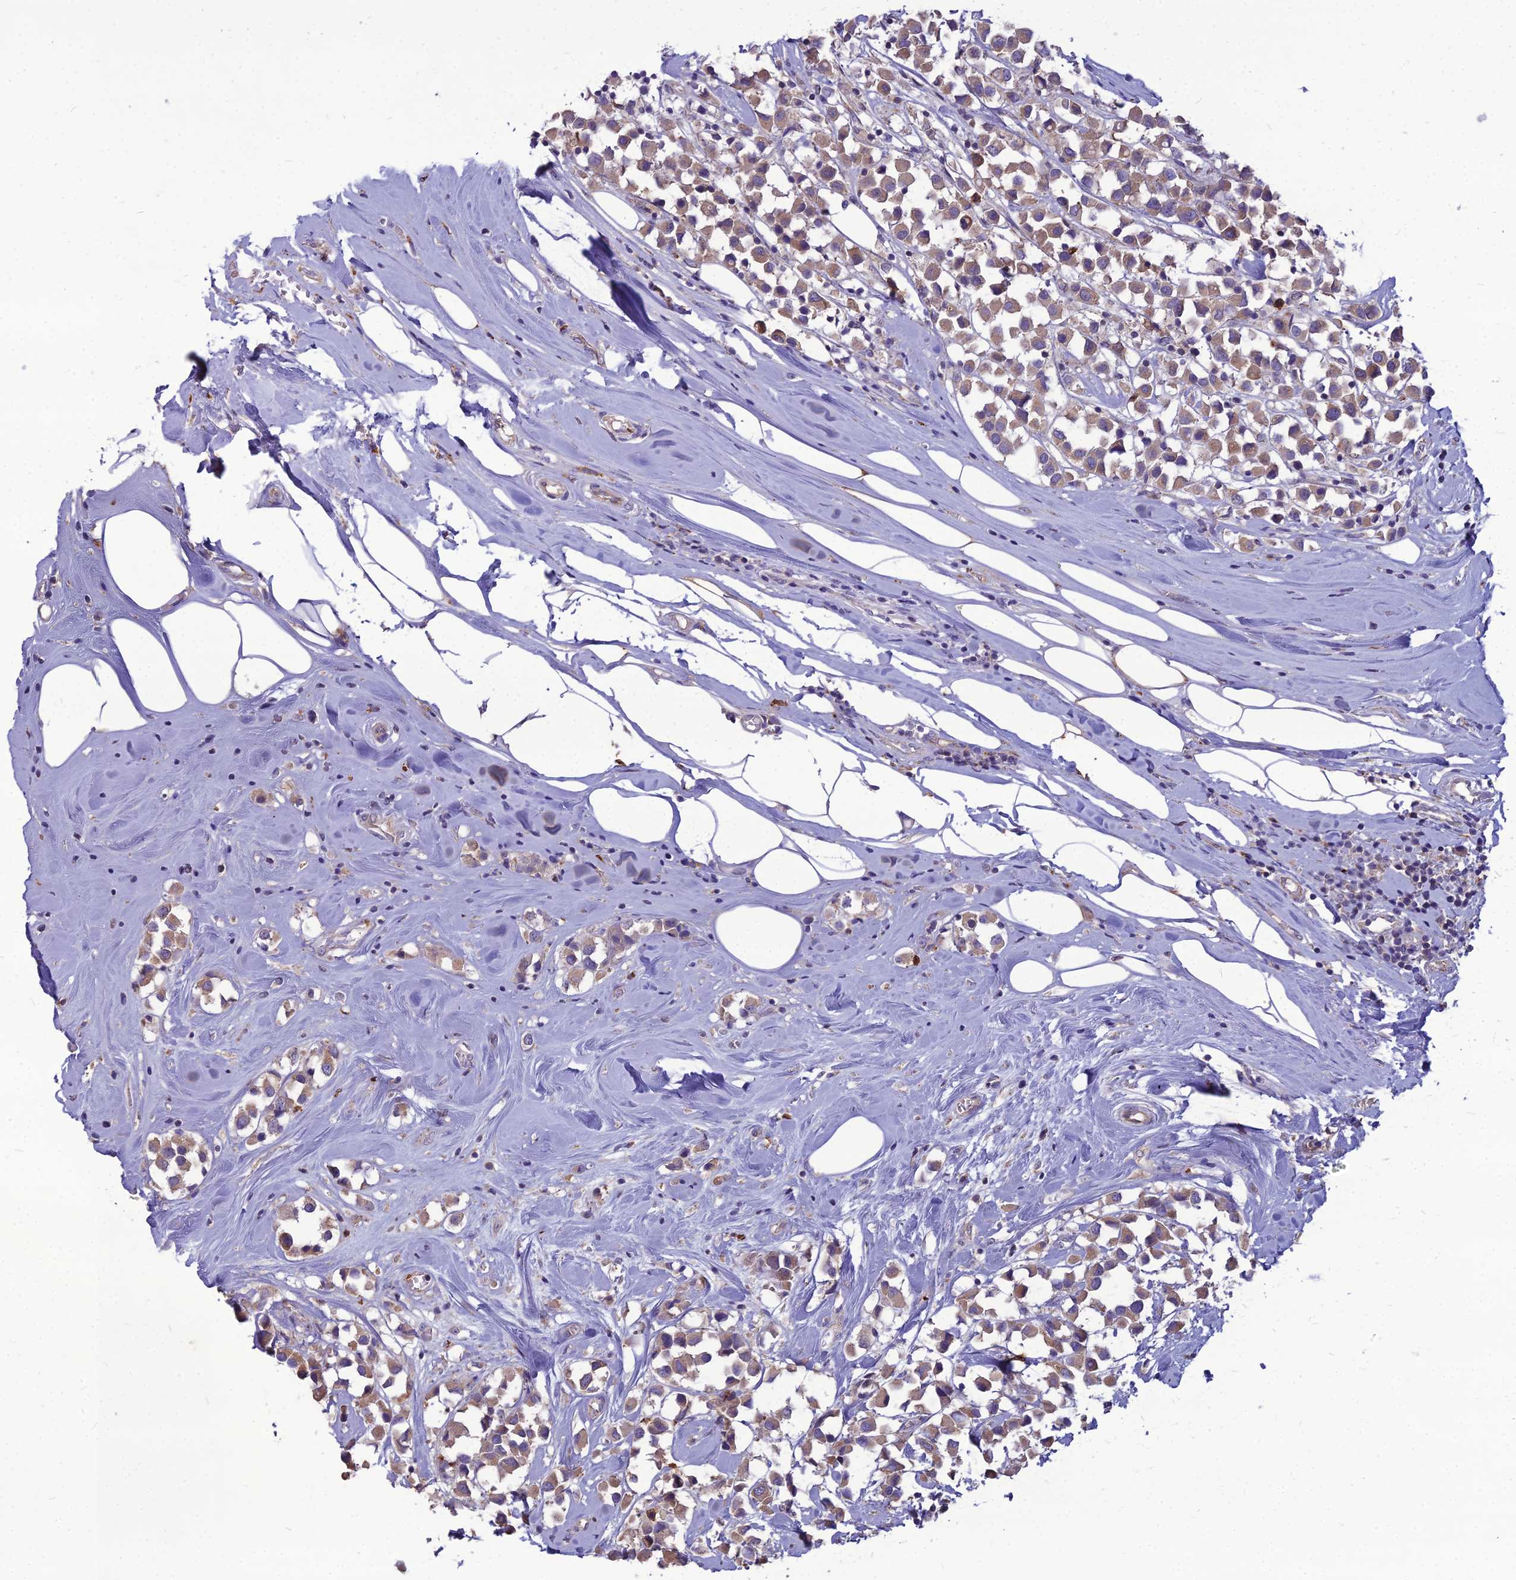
{"staining": {"intensity": "weak", "quantity": ">75%", "location": "cytoplasmic/membranous"}, "tissue": "breast cancer", "cell_type": "Tumor cells", "image_type": "cancer", "snomed": [{"axis": "morphology", "description": "Duct carcinoma"}, {"axis": "topography", "description": "Breast"}], "caption": "Tumor cells exhibit low levels of weak cytoplasmic/membranous staining in approximately >75% of cells in intraductal carcinoma (breast). The staining was performed using DAB, with brown indicating positive protein expression. Nuclei are stained blue with hematoxylin.", "gene": "PCED1B", "patient": {"sex": "female", "age": 61}}